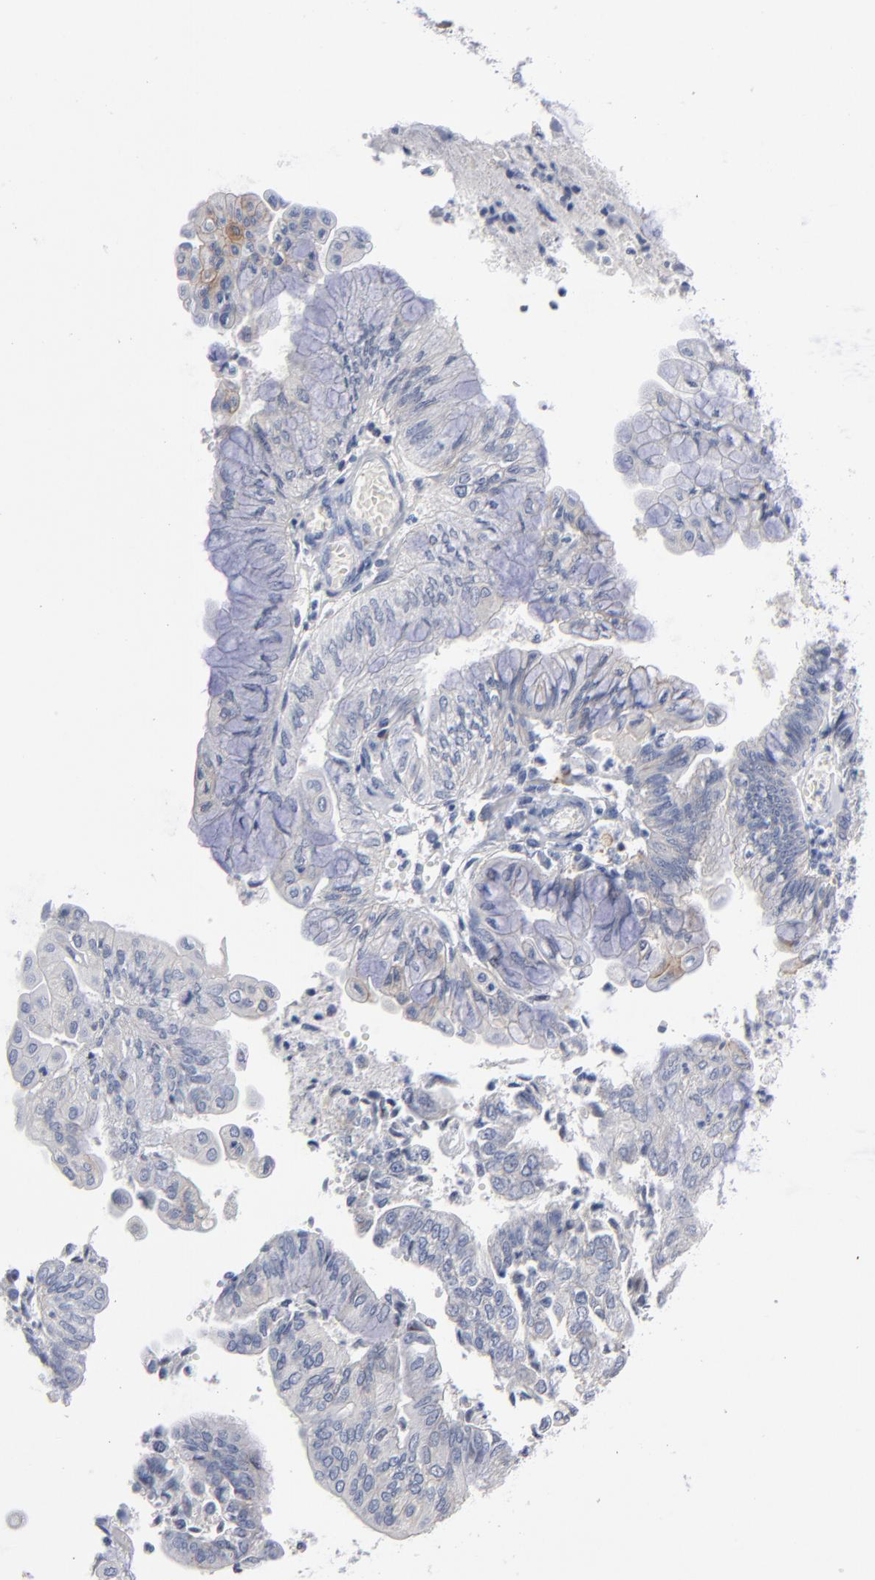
{"staining": {"intensity": "weak", "quantity": "<25%", "location": "cytoplasmic/membranous"}, "tissue": "endometrial cancer", "cell_type": "Tumor cells", "image_type": "cancer", "snomed": [{"axis": "morphology", "description": "Adenocarcinoma, NOS"}, {"axis": "topography", "description": "Endometrium"}], "caption": "Tumor cells show no significant protein positivity in adenocarcinoma (endometrial). The staining is performed using DAB brown chromogen with nuclei counter-stained in using hematoxylin.", "gene": "PDLIM2", "patient": {"sex": "female", "age": 59}}